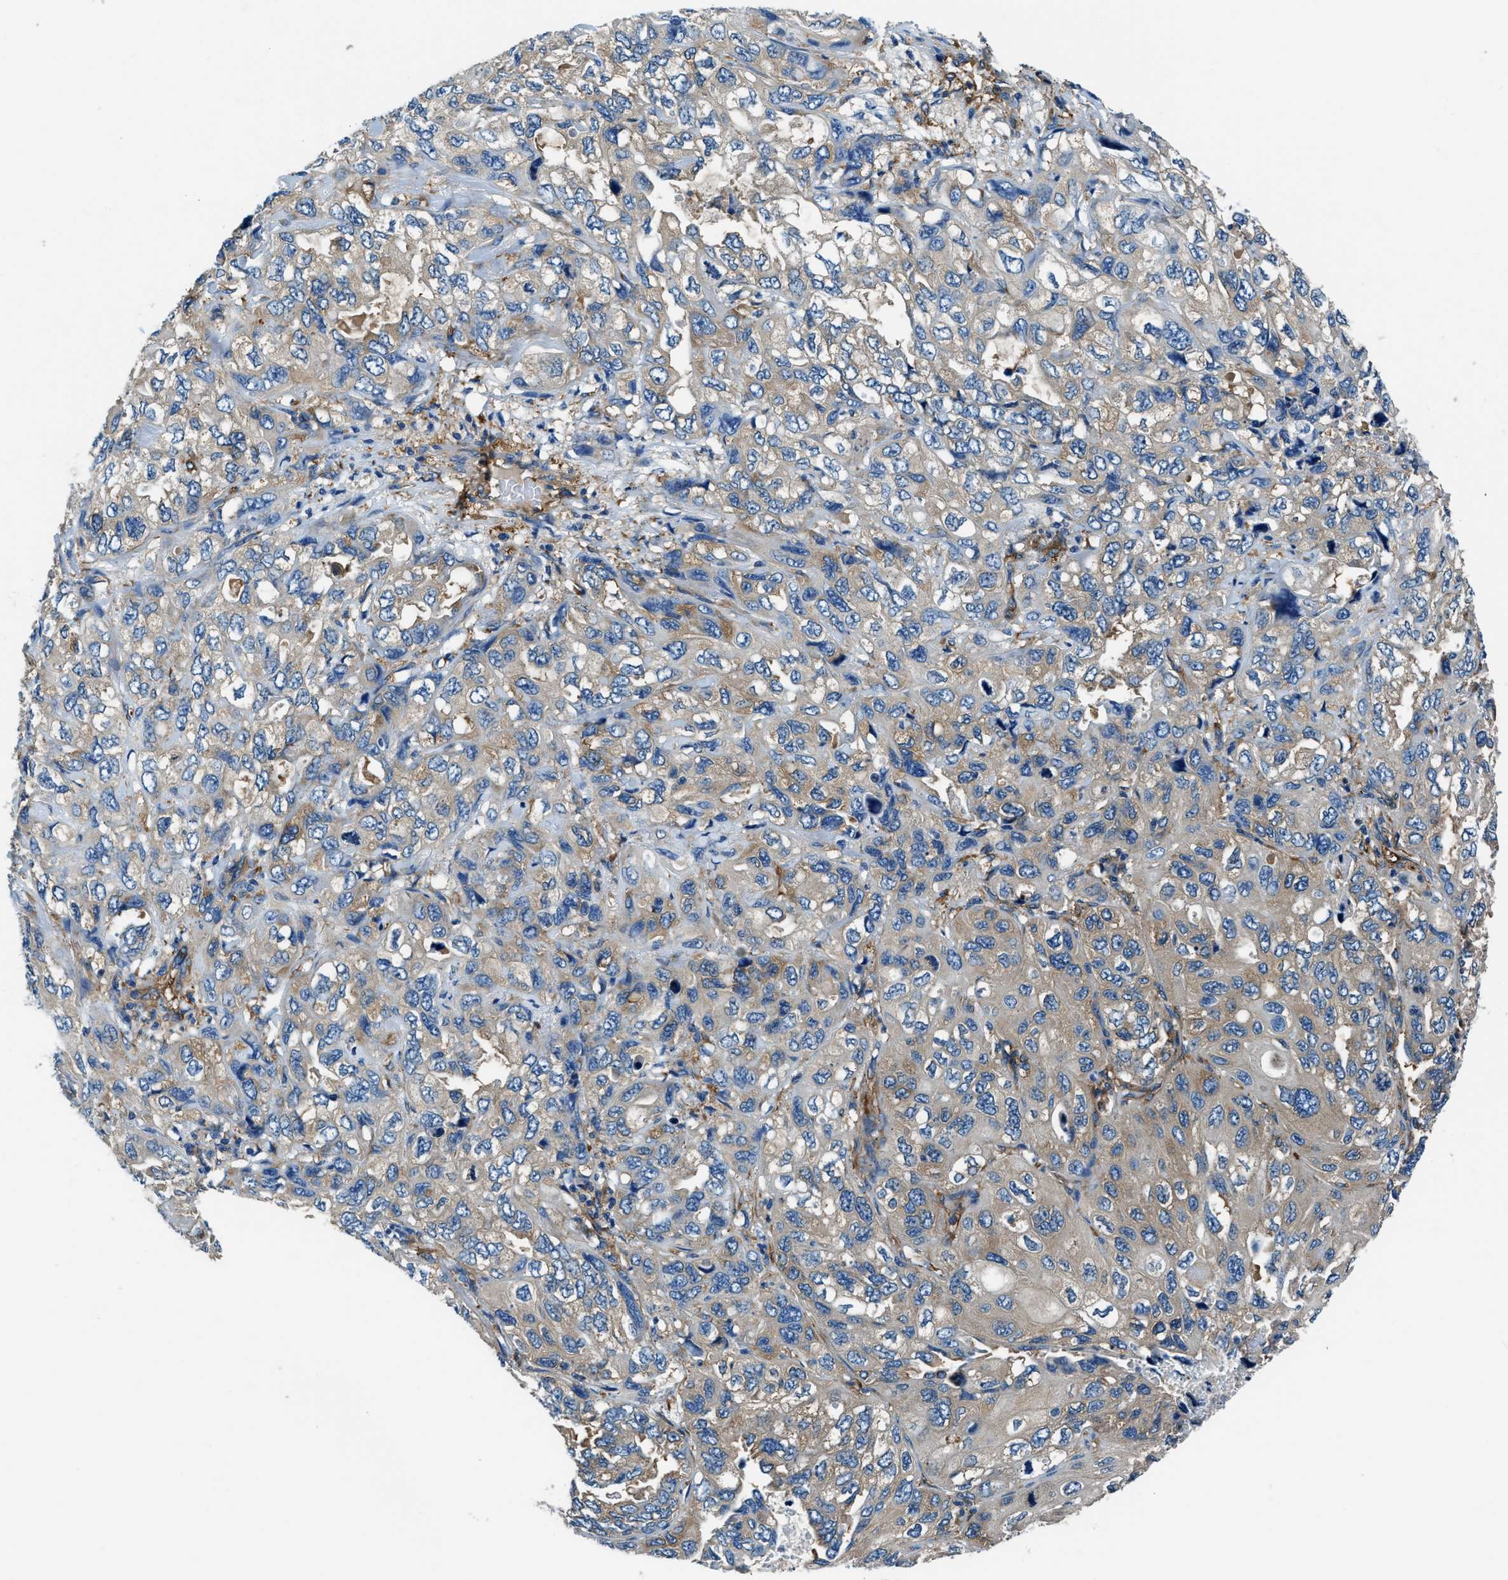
{"staining": {"intensity": "weak", "quantity": "<25%", "location": "cytoplasmic/membranous"}, "tissue": "lung cancer", "cell_type": "Tumor cells", "image_type": "cancer", "snomed": [{"axis": "morphology", "description": "Squamous cell carcinoma, NOS"}, {"axis": "topography", "description": "Lung"}], "caption": "Micrograph shows no protein positivity in tumor cells of lung cancer tissue.", "gene": "EEA1", "patient": {"sex": "female", "age": 73}}